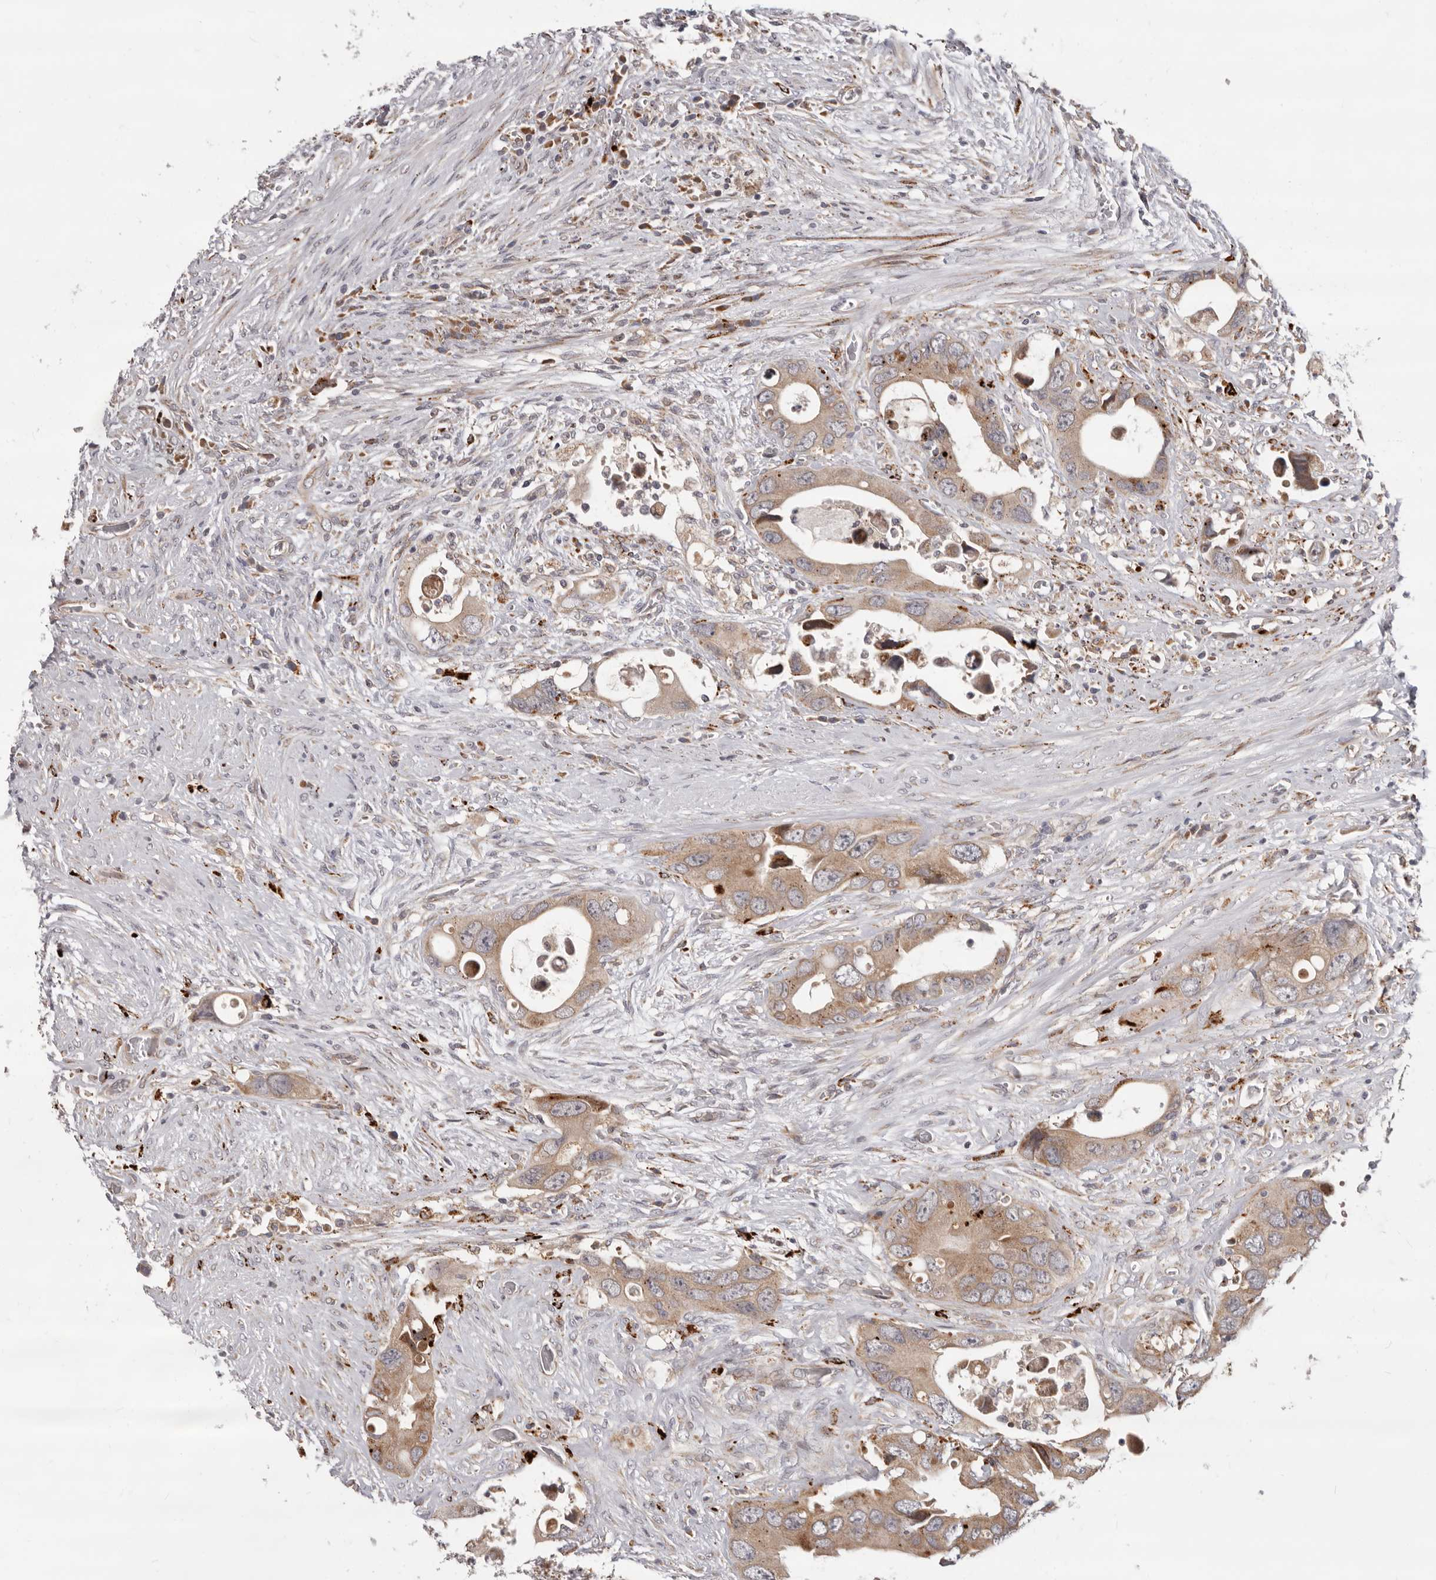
{"staining": {"intensity": "weak", "quantity": ">75%", "location": "cytoplasmic/membranous"}, "tissue": "colorectal cancer", "cell_type": "Tumor cells", "image_type": "cancer", "snomed": [{"axis": "morphology", "description": "Adenocarcinoma, NOS"}, {"axis": "topography", "description": "Rectum"}], "caption": "An immunohistochemistry micrograph of neoplastic tissue is shown. Protein staining in brown labels weak cytoplasmic/membranous positivity in colorectal cancer (adenocarcinoma) within tumor cells. (Stains: DAB in brown, nuclei in blue, Microscopy: brightfield microscopy at high magnification).", "gene": "TOR3A", "patient": {"sex": "male", "age": 70}}